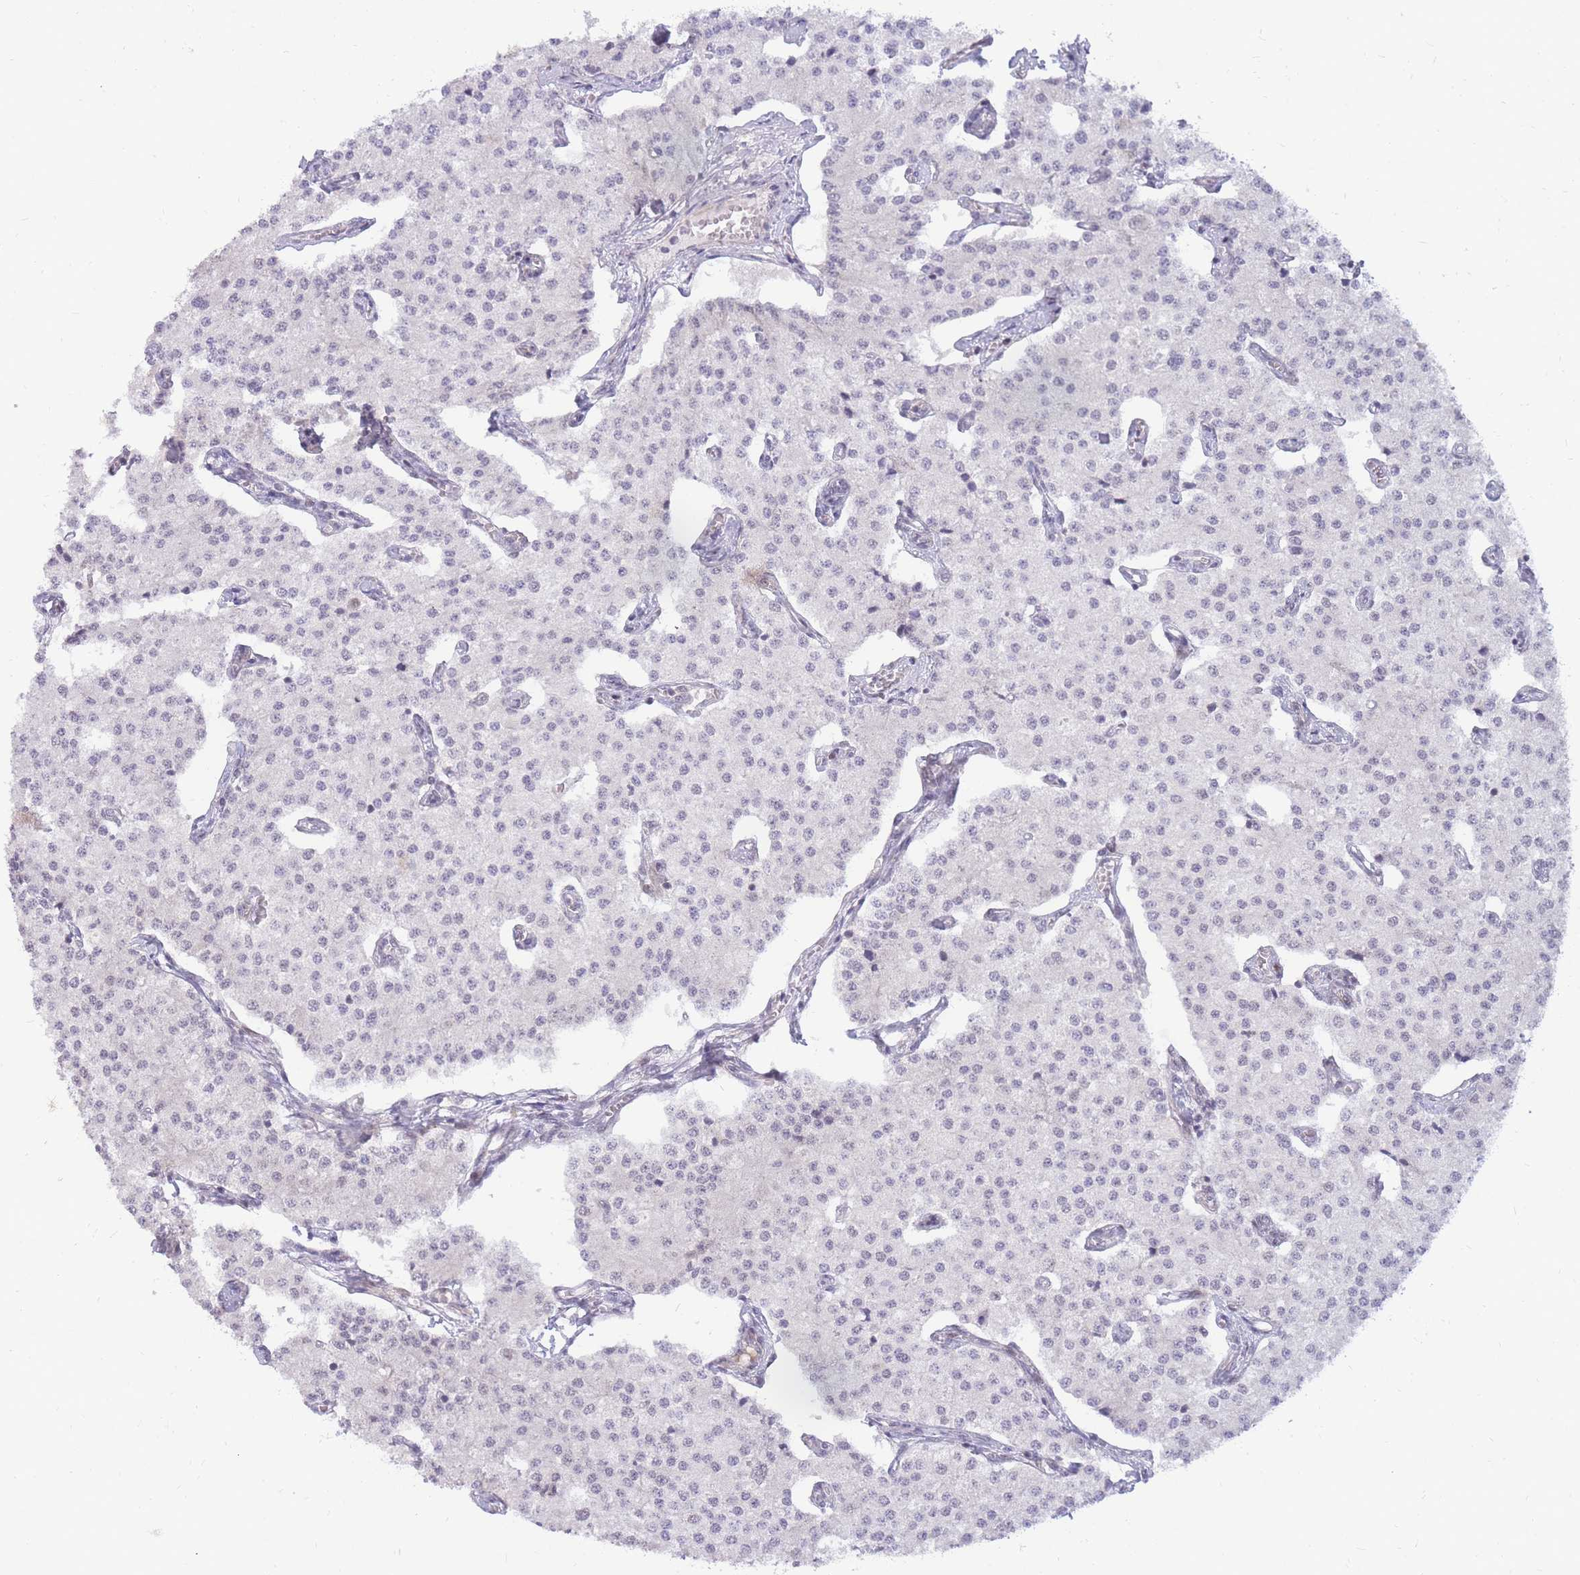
{"staining": {"intensity": "negative", "quantity": "none", "location": "none"}, "tissue": "carcinoid", "cell_type": "Tumor cells", "image_type": "cancer", "snomed": [{"axis": "morphology", "description": "Carcinoid, malignant, NOS"}, {"axis": "topography", "description": "Colon"}], "caption": "A high-resolution histopathology image shows IHC staining of carcinoid (malignant), which displays no significant positivity in tumor cells.", "gene": "ERICH6B", "patient": {"sex": "female", "age": 52}}